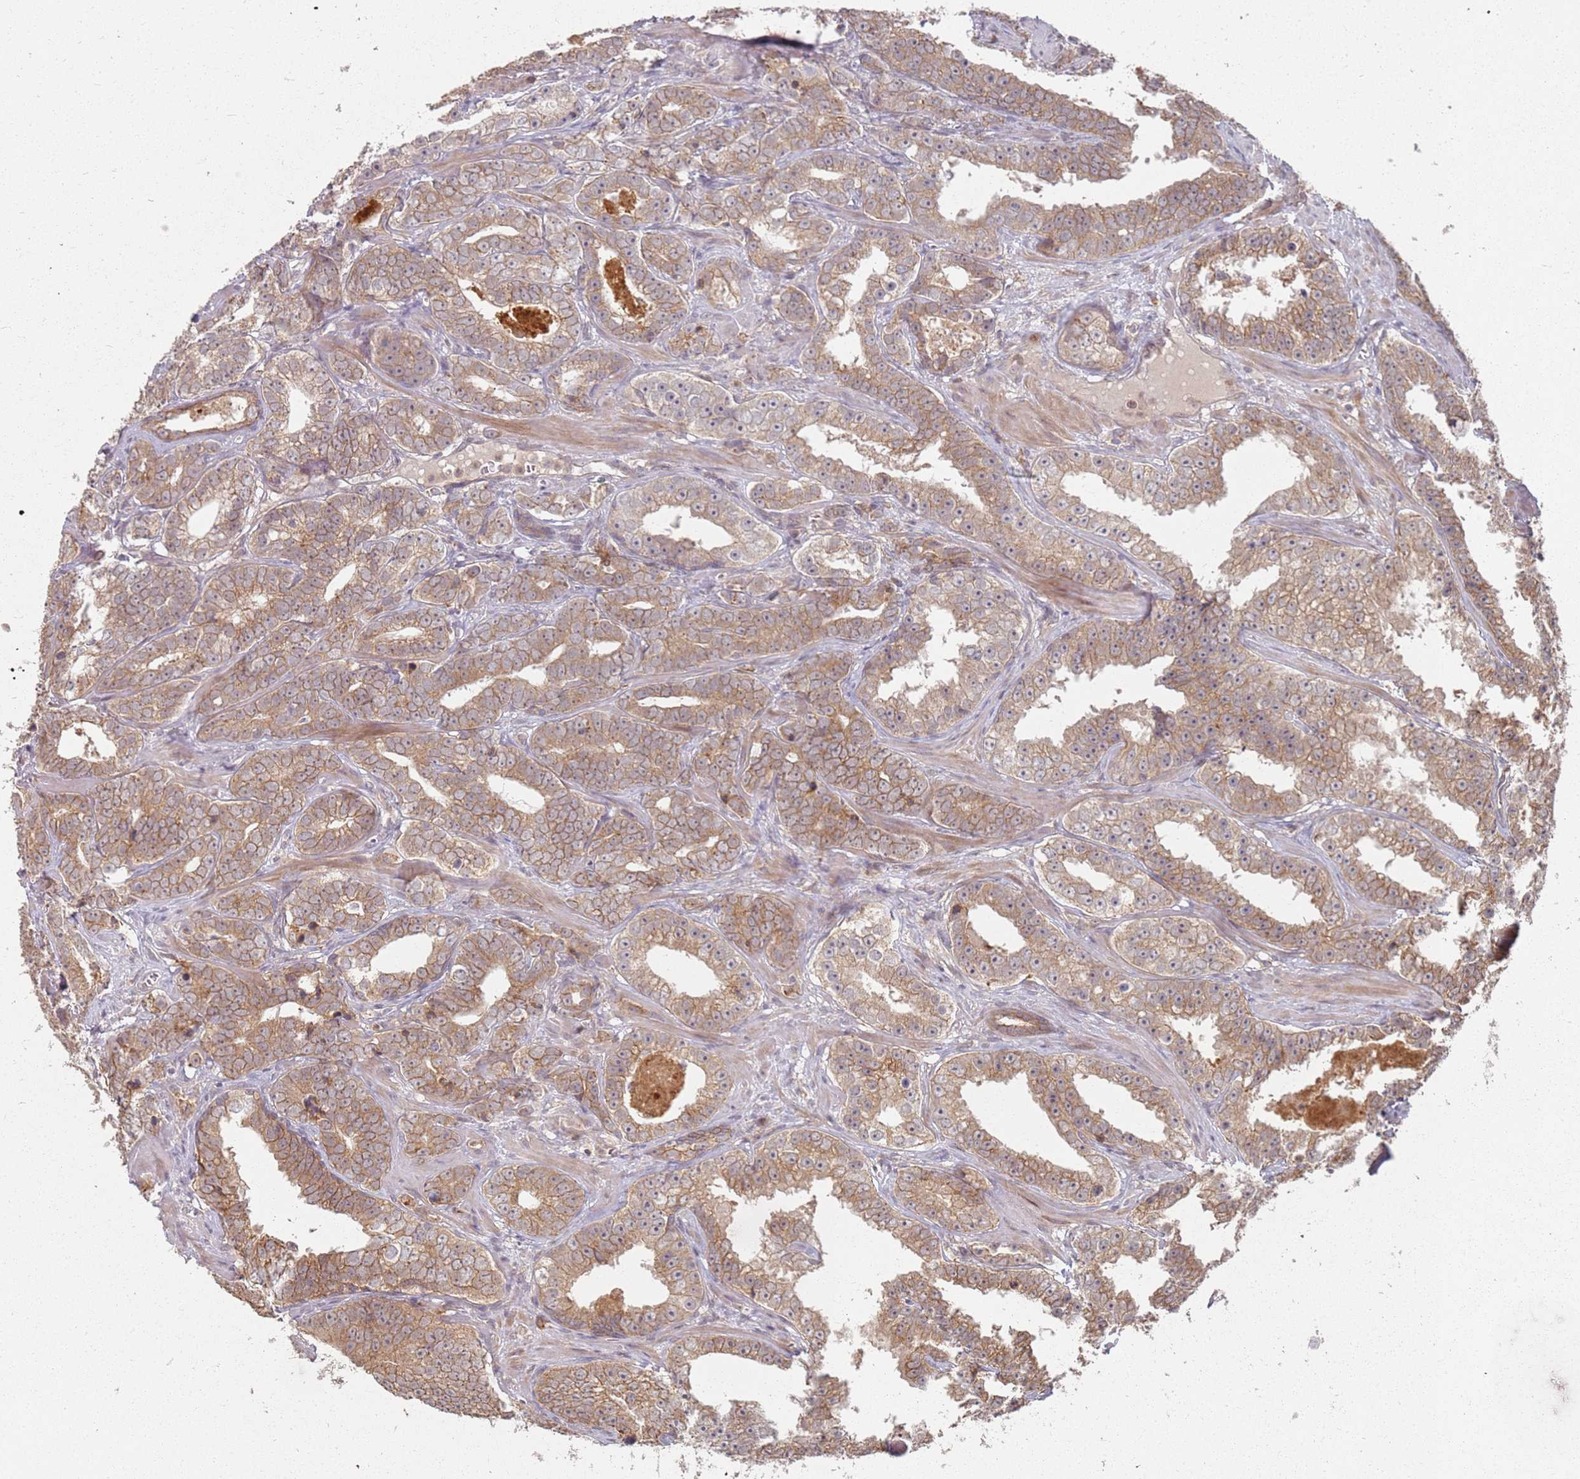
{"staining": {"intensity": "moderate", "quantity": ">75%", "location": "cytoplasmic/membranous"}, "tissue": "prostate cancer", "cell_type": "Tumor cells", "image_type": "cancer", "snomed": [{"axis": "morphology", "description": "Adenocarcinoma, High grade"}, {"axis": "topography", "description": "Prostate"}], "caption": "High-grade adenocarcinoma (prostate) stained for a protein (brown) reveals moderate cytoplasmic/membranous positive expression in approximately >75% of tumor cells.", "gene": "MPEG1", "patient": {"sex": "male", "age": 62}}